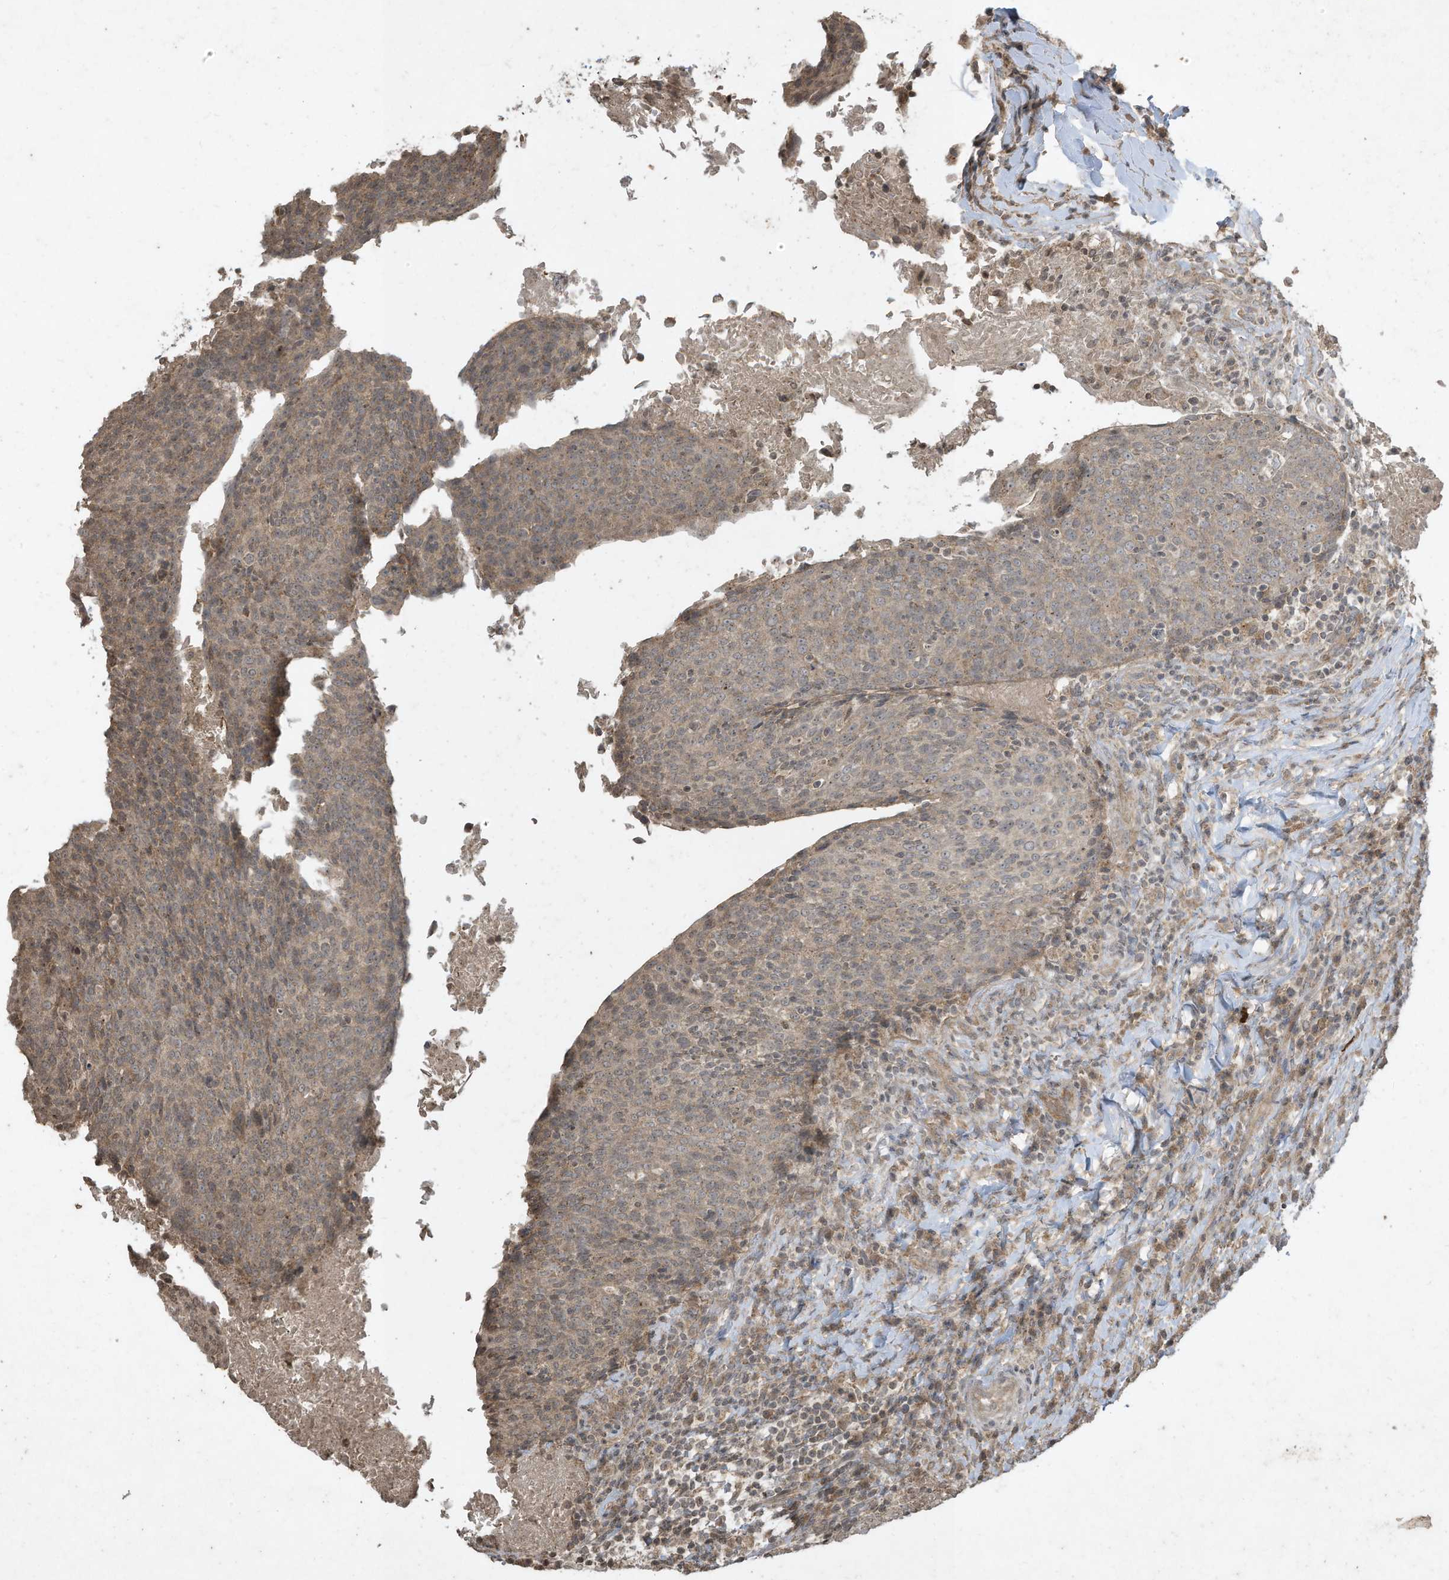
{"staining": {"intensity": "weak", "quantity": ">75%", "location": "cytoplasmic/membranous"}, "tissue": "head and neck cancer", "cell_type": "Tumor cells", "image_type": "cancer", "snomed": [{"axis": "morphology", "description": "Squamous cell carcinoma, NOS"}, {"axis": "morphology", "description": "Squamous cell carcinoma, metastatic, NOS"}, {"axis": "topography", "description": "Lymph node"}, {"axis": "topography", "description": "Head-Neck"}], "caption": "High-magnification brightfield microscopy of head and neck cancer (metastatic squamous cell carcinoma) stained with DAB (3,3'-diaminobenzidine) (brown) and counterstained with hematoxylin (blue). tumor cells exhibit weak cytoplasmic/membranous positivity is seen in approximately>75% of cells.", "gene": "MATN2", "patient": {"sex": "male", "age": 62}}